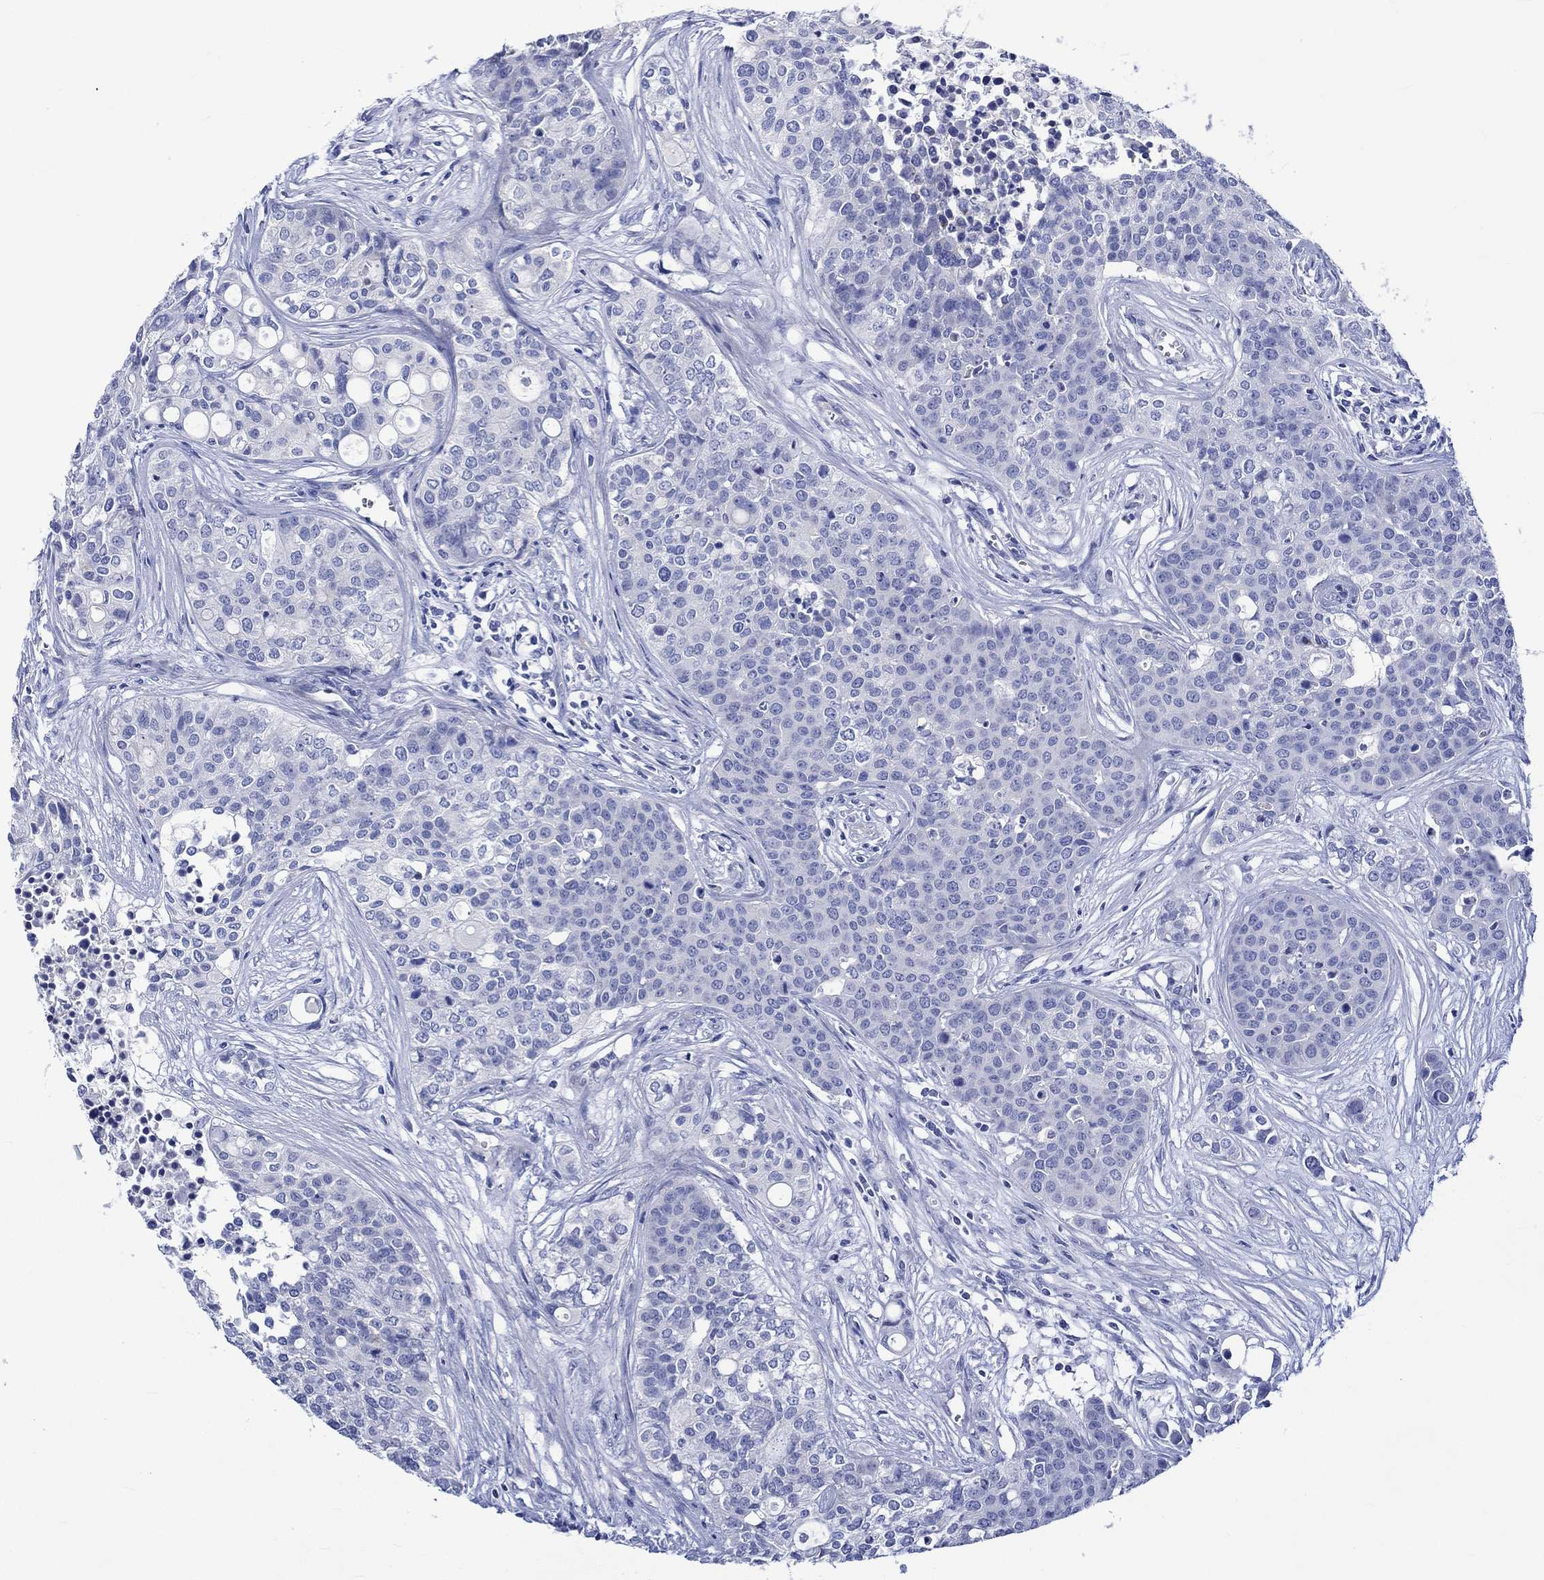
{"staining": {"intensity": "negative", "quantity": "none", "location": "none"}, "tissue": "carcinoid", "cell_type": "Tumor cells", "image_type": "cancer", "snomed": [{"axis": "morphology", "description": "Carcinoid, malignant, NOS"}, {"axis": "topography", "description": "Colon"}], "caption": "The immunohistochemistry (IHC) histopathology image has no significant staining in tumor cells of carcinoid tissue.", "gene": "NRIP3", "patient": {"sex": "male", "age": 81}}